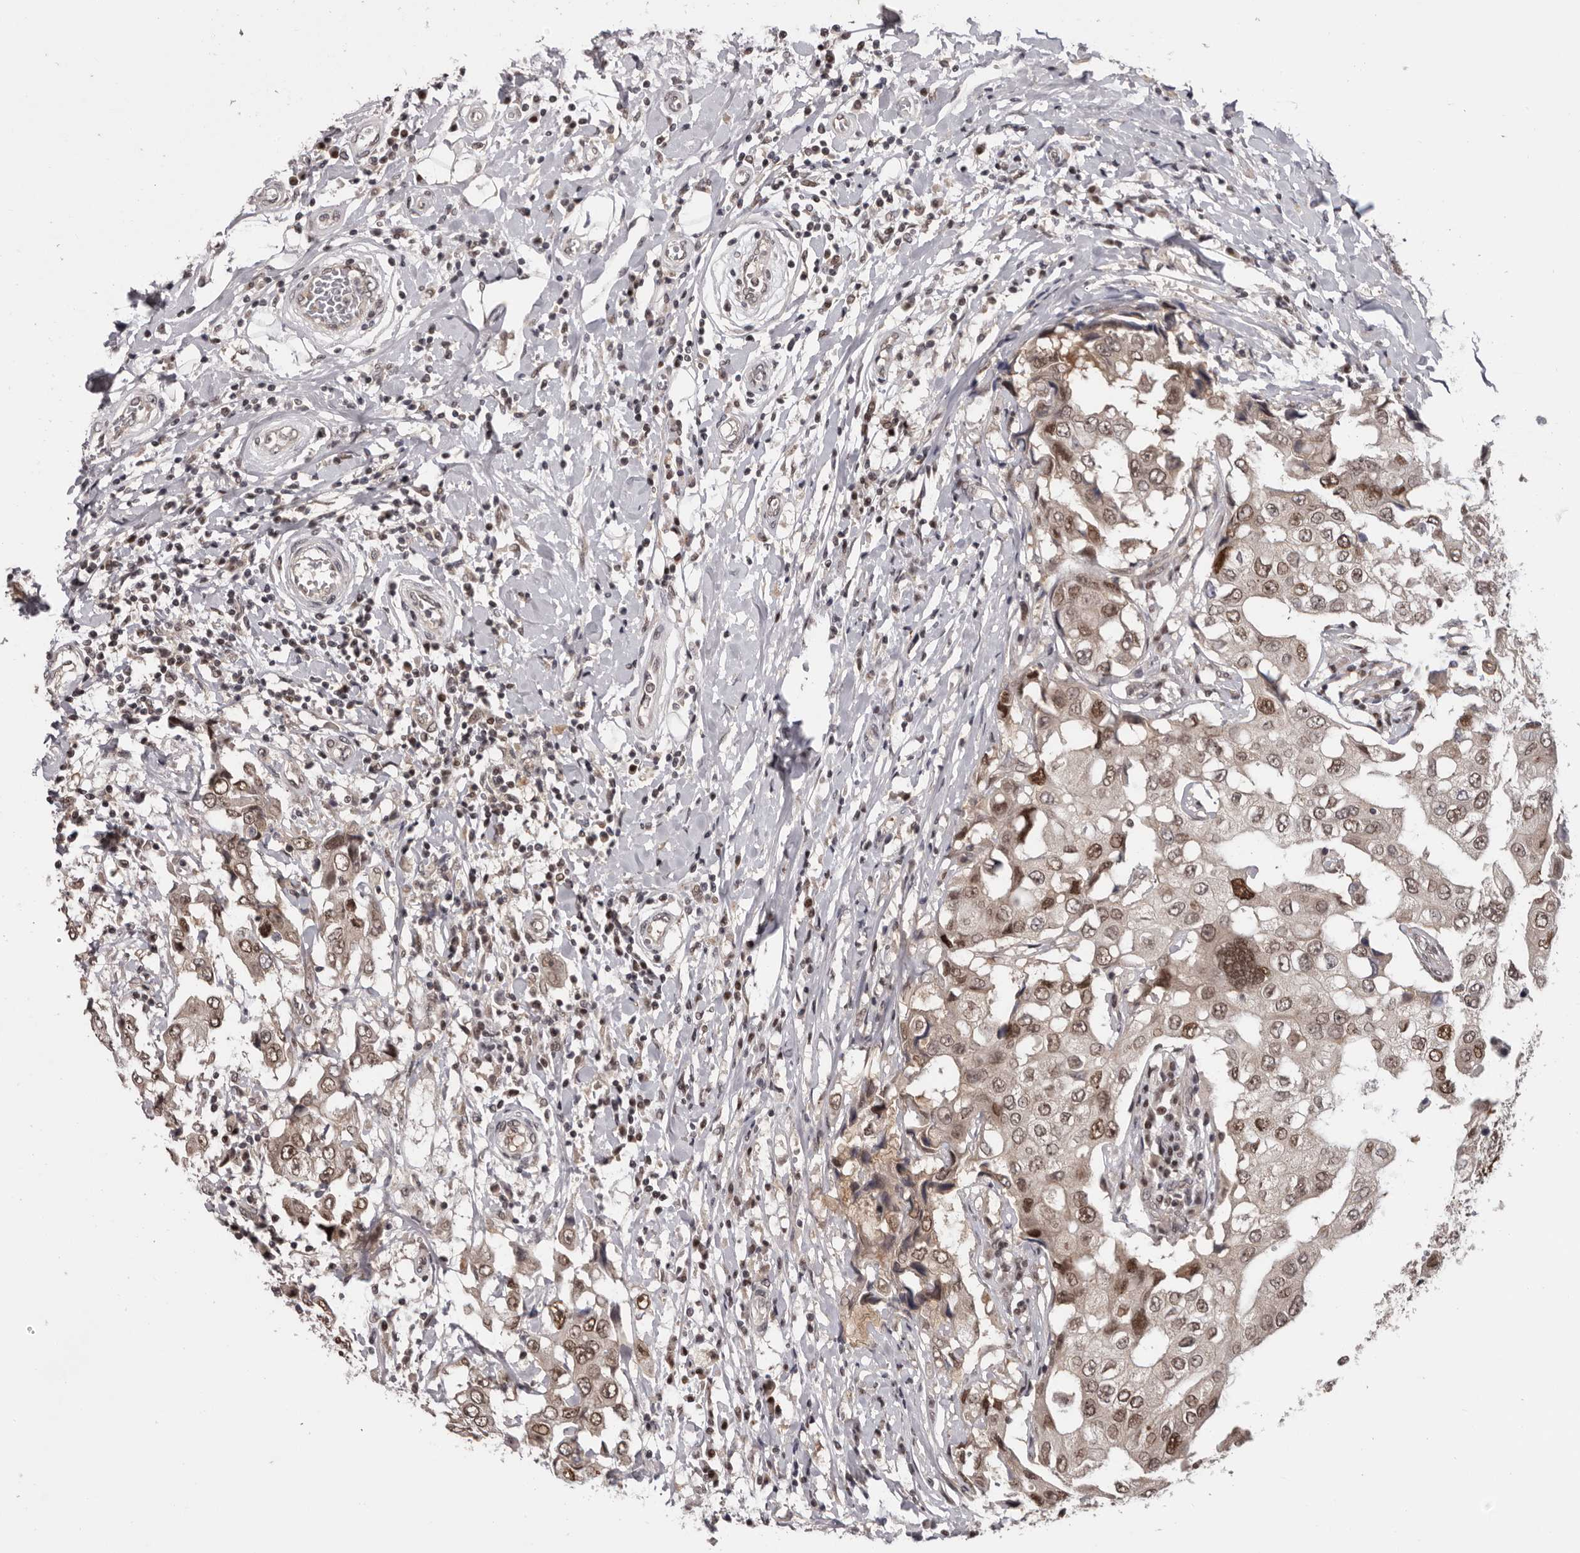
{"staining": {"intensity": "moderate", "quantity": ">75%", "location": "cytoplasmic/membranous,nuclear"}, "tissue": "breast cancer", "cell_type": "Tumor cells", "image_type": "cancer", "snomed": [{"axis": "morphology", "description": "Duct carcinoma"}, {"axis": "topography", "description": "Breast"}], "caption": "This photomicrograph demonstrates immunohistochemistry (IHC) staining of human breast cancer, with medium moderate cytoplasmic/membranous and nuclear positivity in approximately >75% of tumor cells.", "gene": "TBX5", "patient": {"sex": "female", "age": 27}}